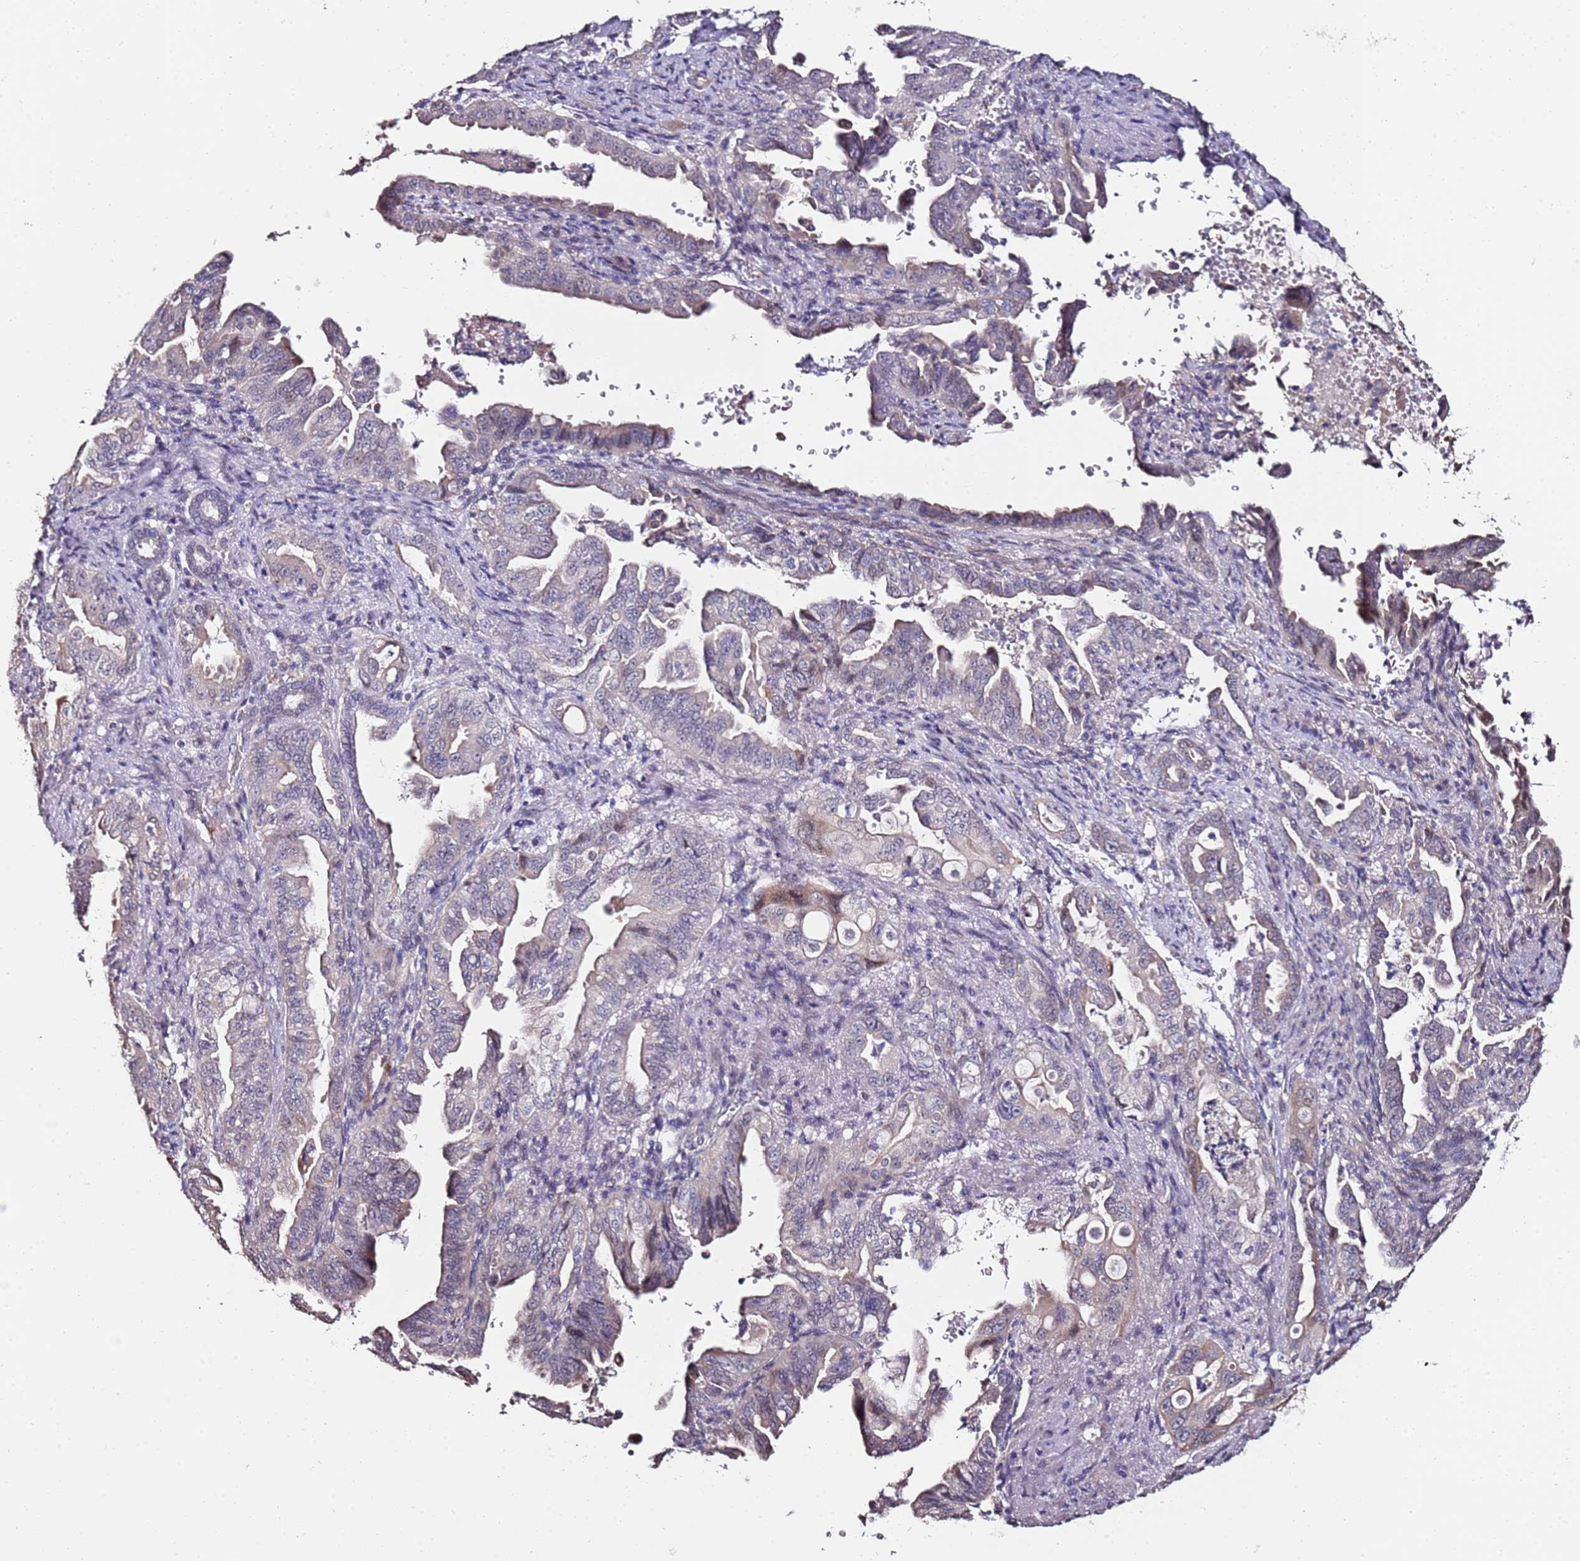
{"staining": {"intensity": "negative", "quantity": "none", "location": "none"}, "tissue": "pancreatic cancer", "cell_type": "Tumor cells", "image_type": "cancer", "snomed": [{"axis": "morphology", "description": "Adenocarcinoma, NOS"}, {"axis": "topography", "description": "Pancreas"}], "caption": "Tumor cells show no significant expression in pancreatic cancer (adenocarcinoma).", "gene": "C3orf80", "patient": {"sex": "male", "age": 70}}